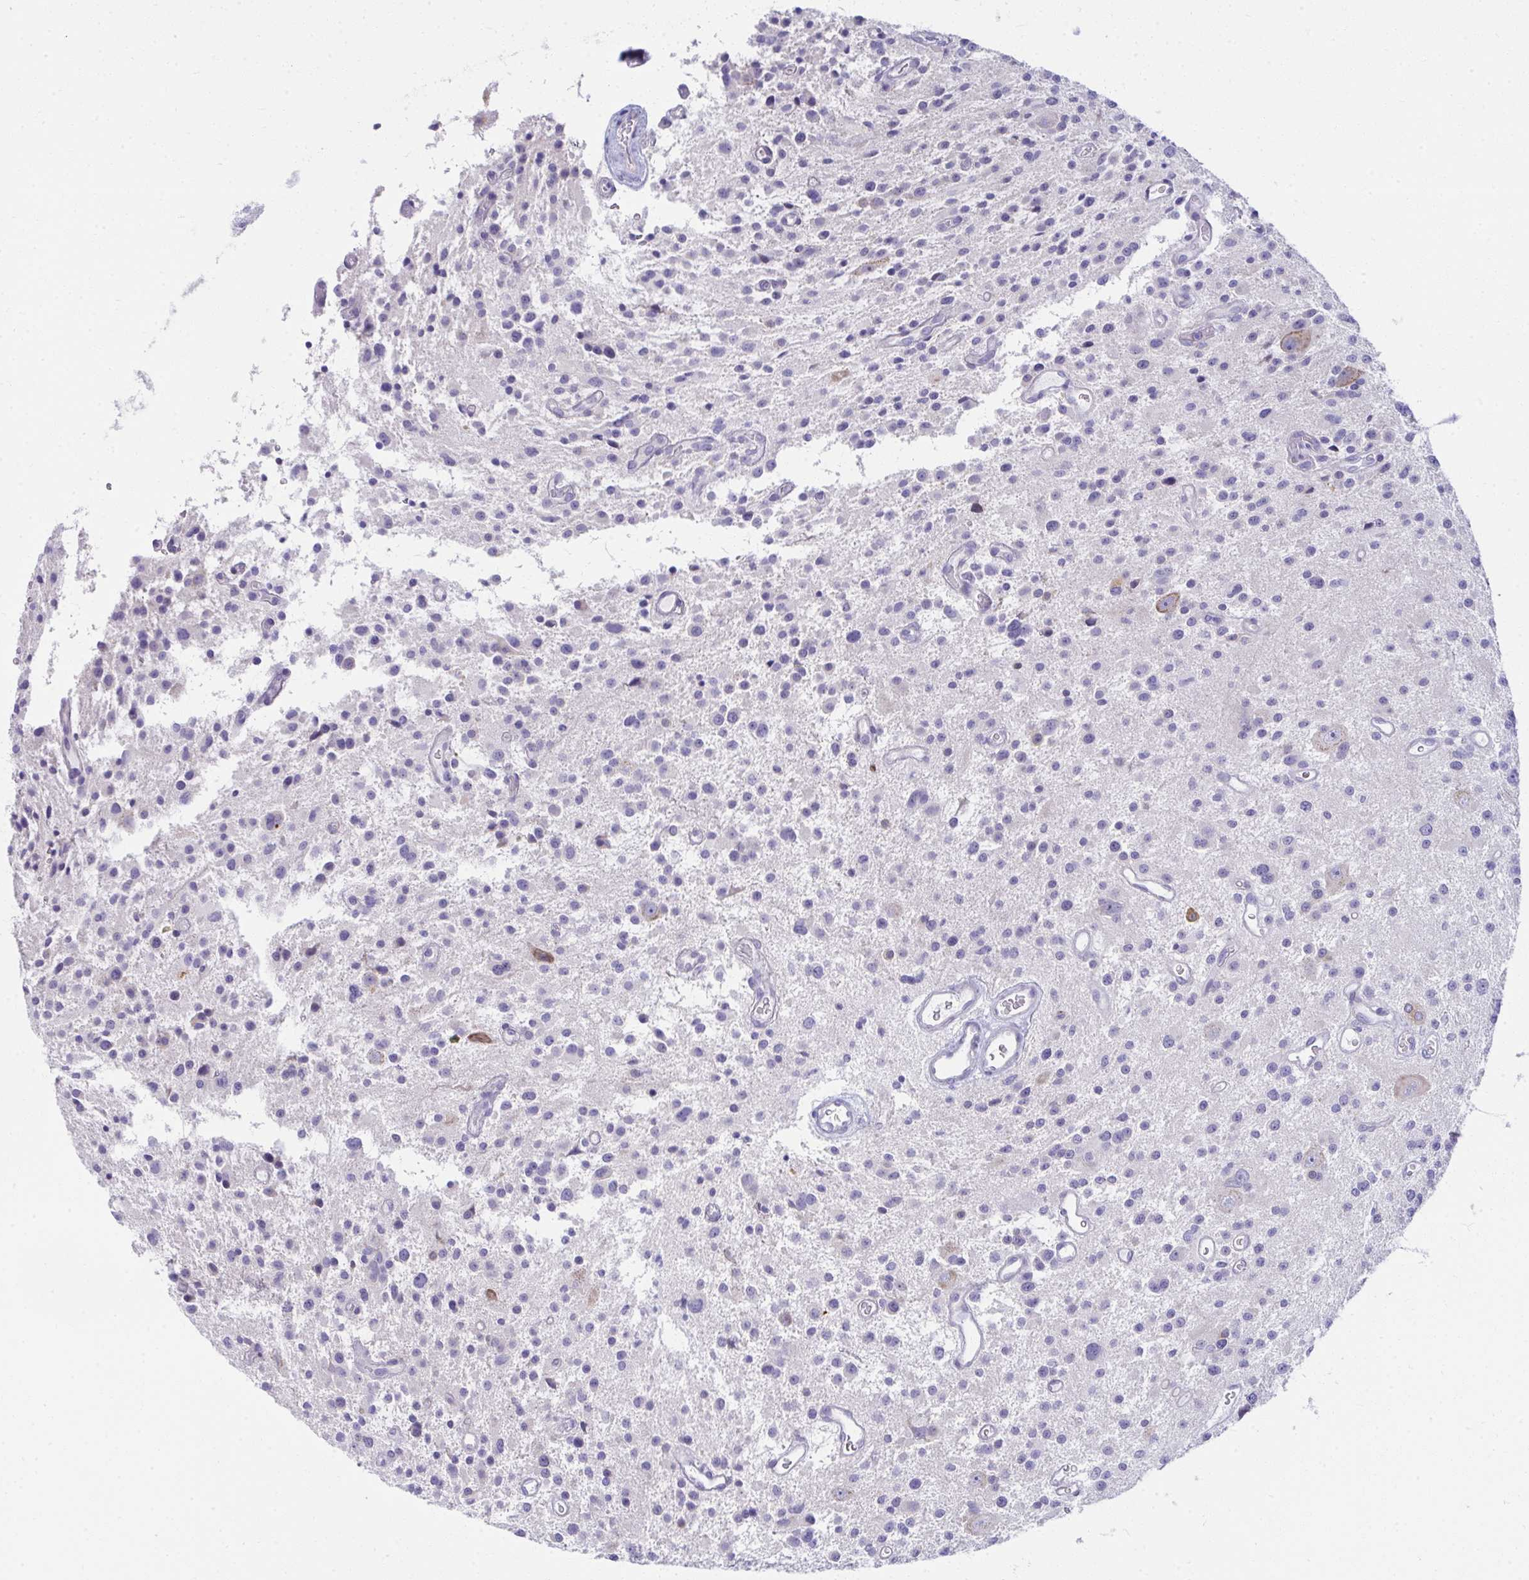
{"staining": {"intensity": "negative", "quantity": "none", "location": "none"}, "tissue": "glioma", "cell_type": "Tumor cells", "image_type": "cancer", "snomed": [{"axis": "morphology", "description": "Glioma, malignant, Low grade"}, {"axis": "topography", "description": "Brain"}], "caption": "DAB immunohistochemical staining of malignant low-grade glioma shows no significant staining in tumor cells. Nuclei are stained in blue.", "gene": "FASLG", "patient": {"sex": "male", "age": 43}}